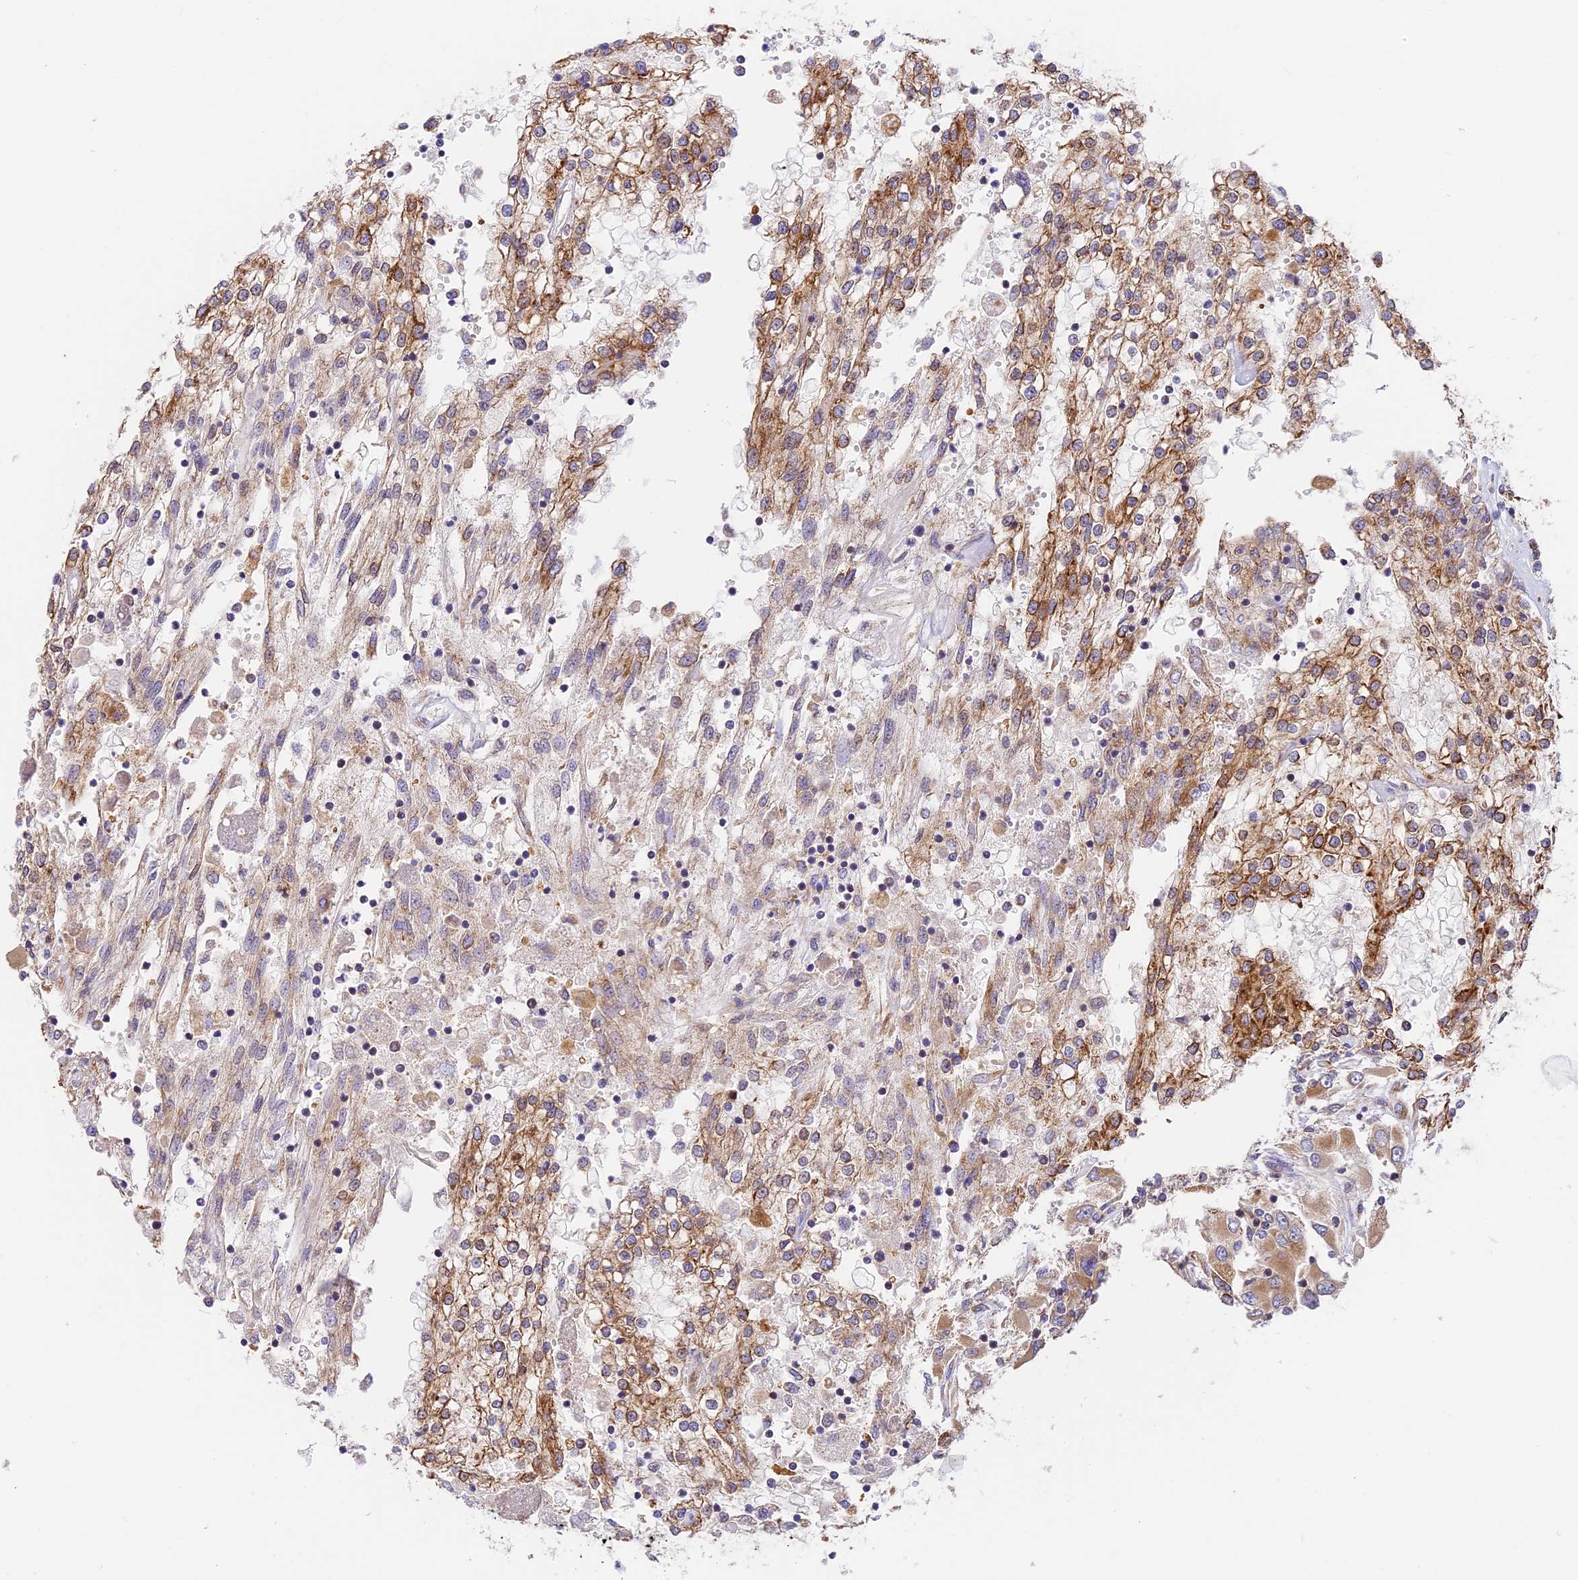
{"staining": {"intensity": "moderate", "quantity": ">75%", "location": "cytoplasmic/membranous"}, "tissue": "renal cancer", "cell_type": "Tumor cells", "image_type": "cancer", "snomed": [{"axis": "morphology", "description": "Adenocarcinoma, NOS"}, {"axis": "topography", "description": "Kidney"}], "caption": "An image showing moderate cytoplasmic/membranous positivity in about >75% of tumor cells in renal adenocarcinoma, as visualized by brown immunohistochemical staining.", "gene": "MRAS", "patient": {"sex": "female", "age": 52}}